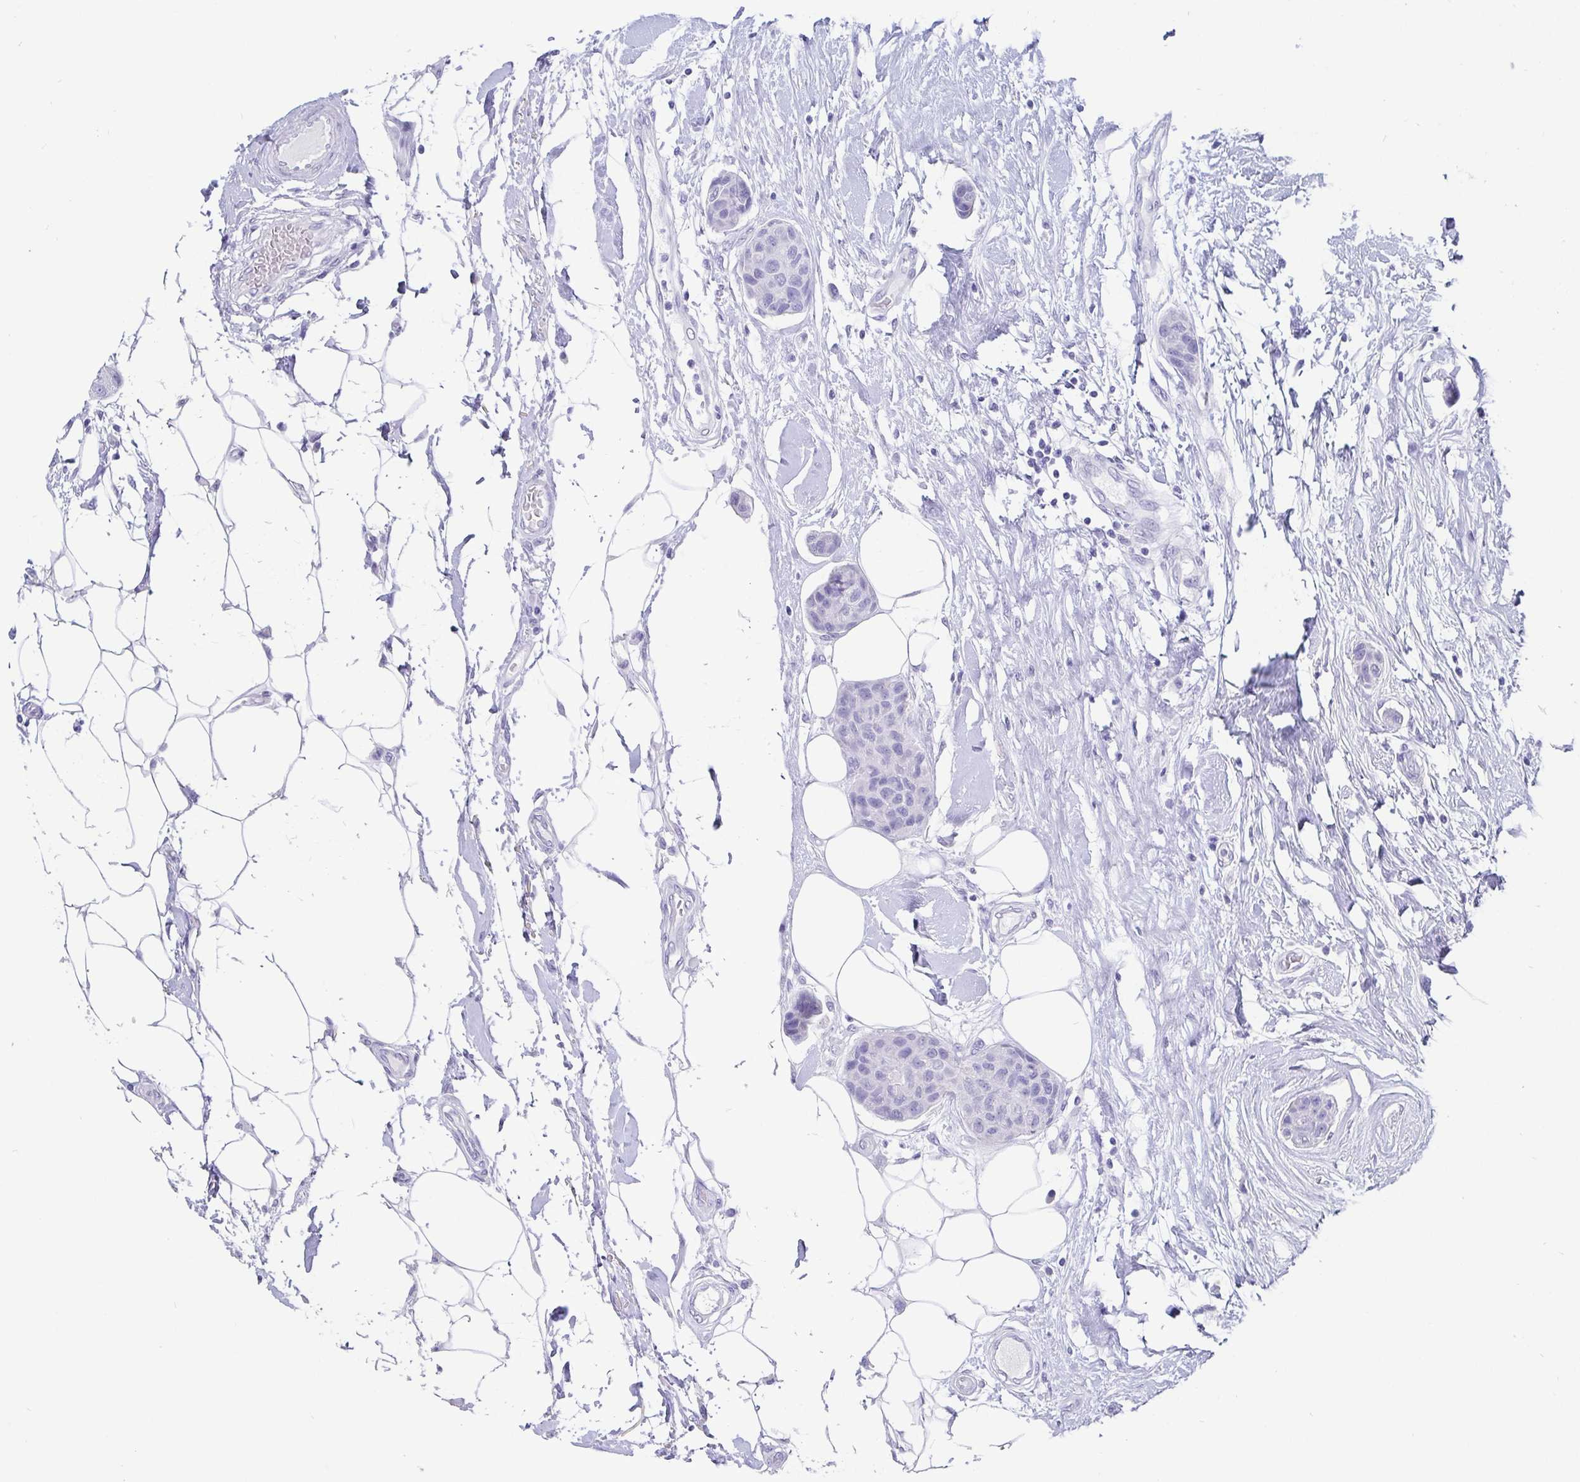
{"staining": {"intensity": "negative", "quantity": "none", "location": "none"}, "tissue": "breast cancer", "cell_type": "Tumor cells", "image_type": "cancer", "snomed": [{"axis": "morphology", "description": "Duct carcinoma"}, {"axis": "topography", "description": "Breast"}, {"axis": "topography", "description": "Lymph node"}], "caption": "There is no significant staining in tumor cells of breast infiltrating ductal carcinoma.", "gene": "SCGN", "patient": {"sex": "female", "age": 80}}